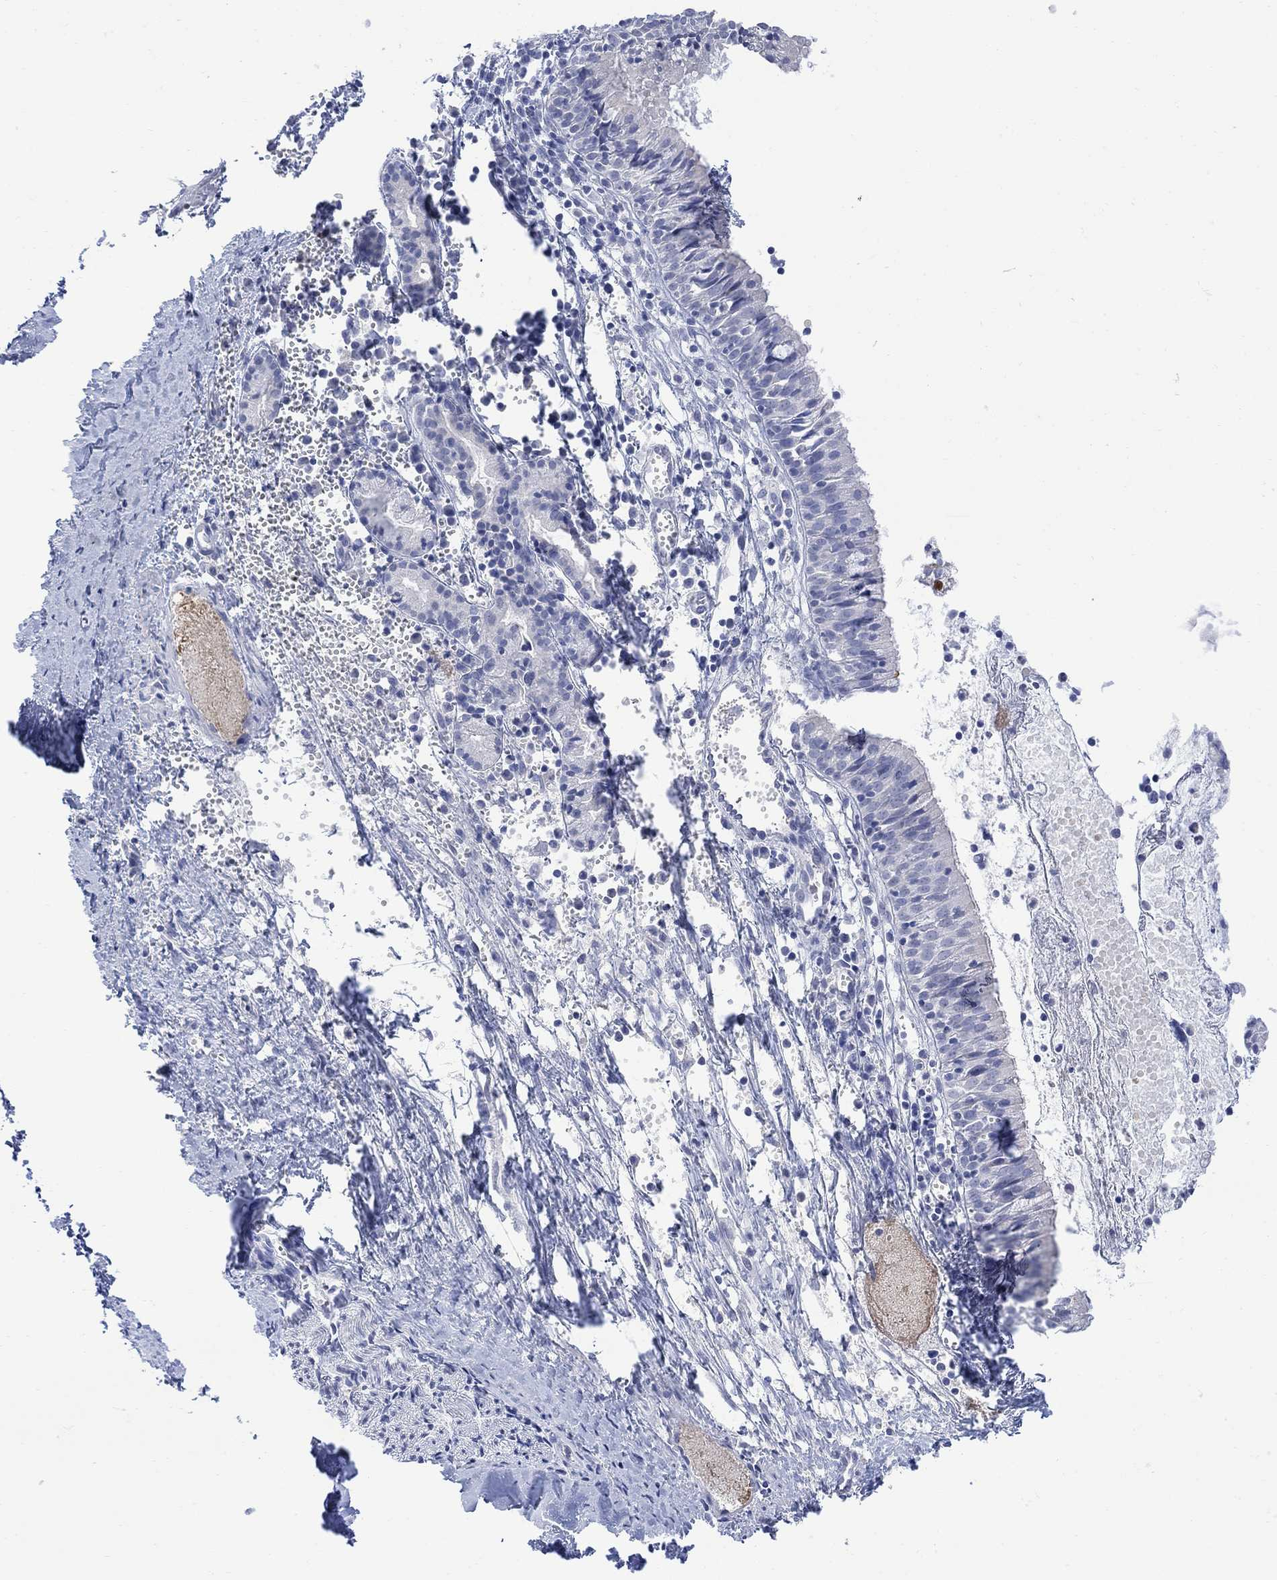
{"staining": {"intensity": "negative", "quantity": "none", "location": "none"}, "tissue": "nasopharynx", "cell_type": "Respiratory epithelial cells", "image_type": "normal", "snomed": [{"axis": "morphology", "description": "Normal tissue, NOS"}, {"axis": "topography", "description": "Nasopharynx"}], "caption": "DAB (3,3'-diaminobenzidine) immunohistochemical staining of normal nasopharynx demonstrates no significant positivity in respiratory epithelial cells.", "gene": "FBP2", "patient": {"sex": "male", "age": 9}}